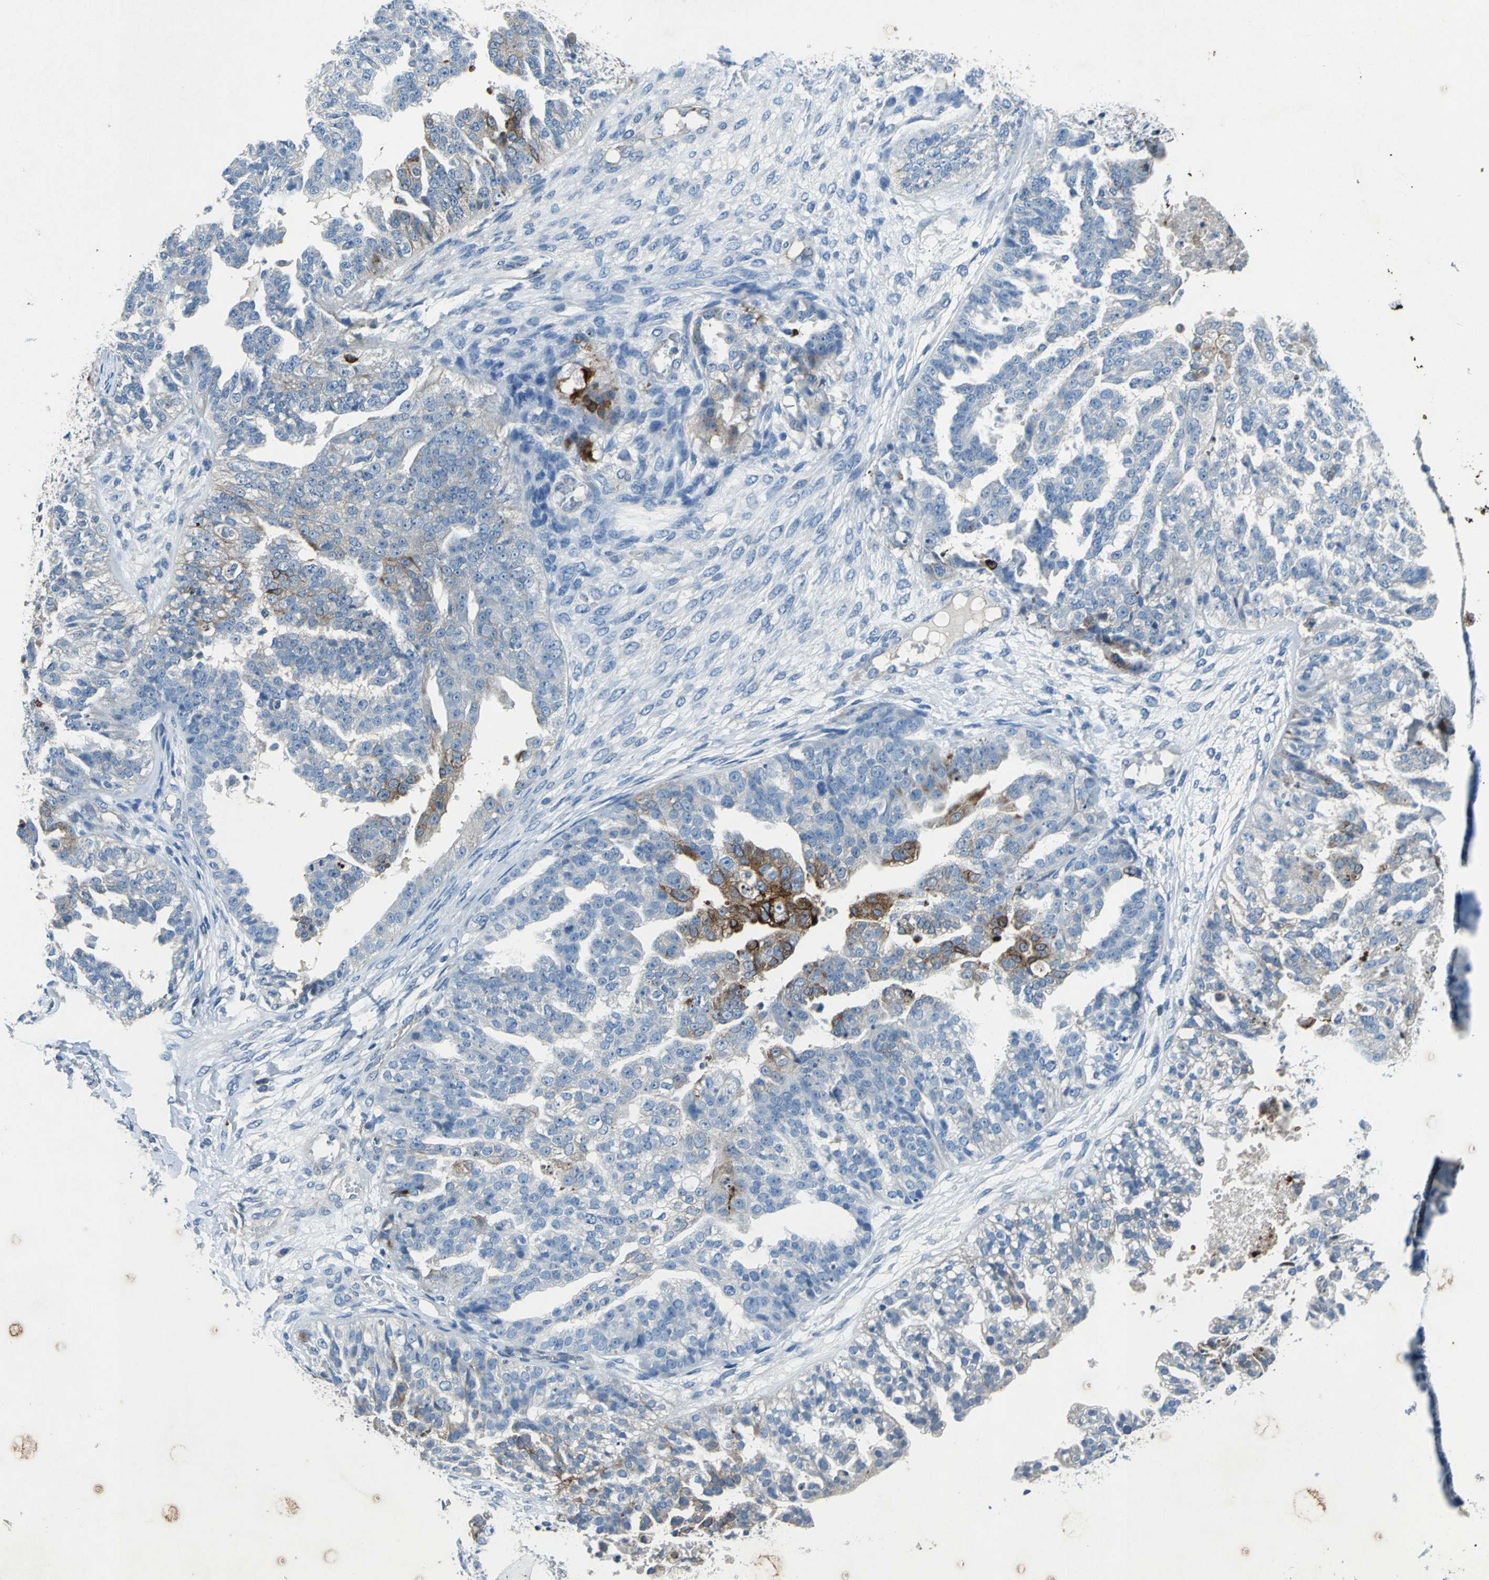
{"staining": {"intensity": "strong", "quantity": "<25%", "location": "cytoplasmic/membranous"}, "tissue": "ovarian cancer", "cell_type": "Tumor cells", "image_type": "cancer", "snomed": [{"axis": "morphology", "description": "Carcinoma, NOS"}, {"axis": "topography", "description": "Soft tissue"}, {"axis": "topography", "description": "Ovary"}], "caption": "Ovarian cancer tissue reveals strong cytoplasmic/membranous positivity in about <25% of tumor cells, visualized by immunohistochemistry. (brown staining indicates protein expression, while blue staining denotes nuclei).", "gene": "RPS13", "patient": {"sex": "female", "age": 54}}